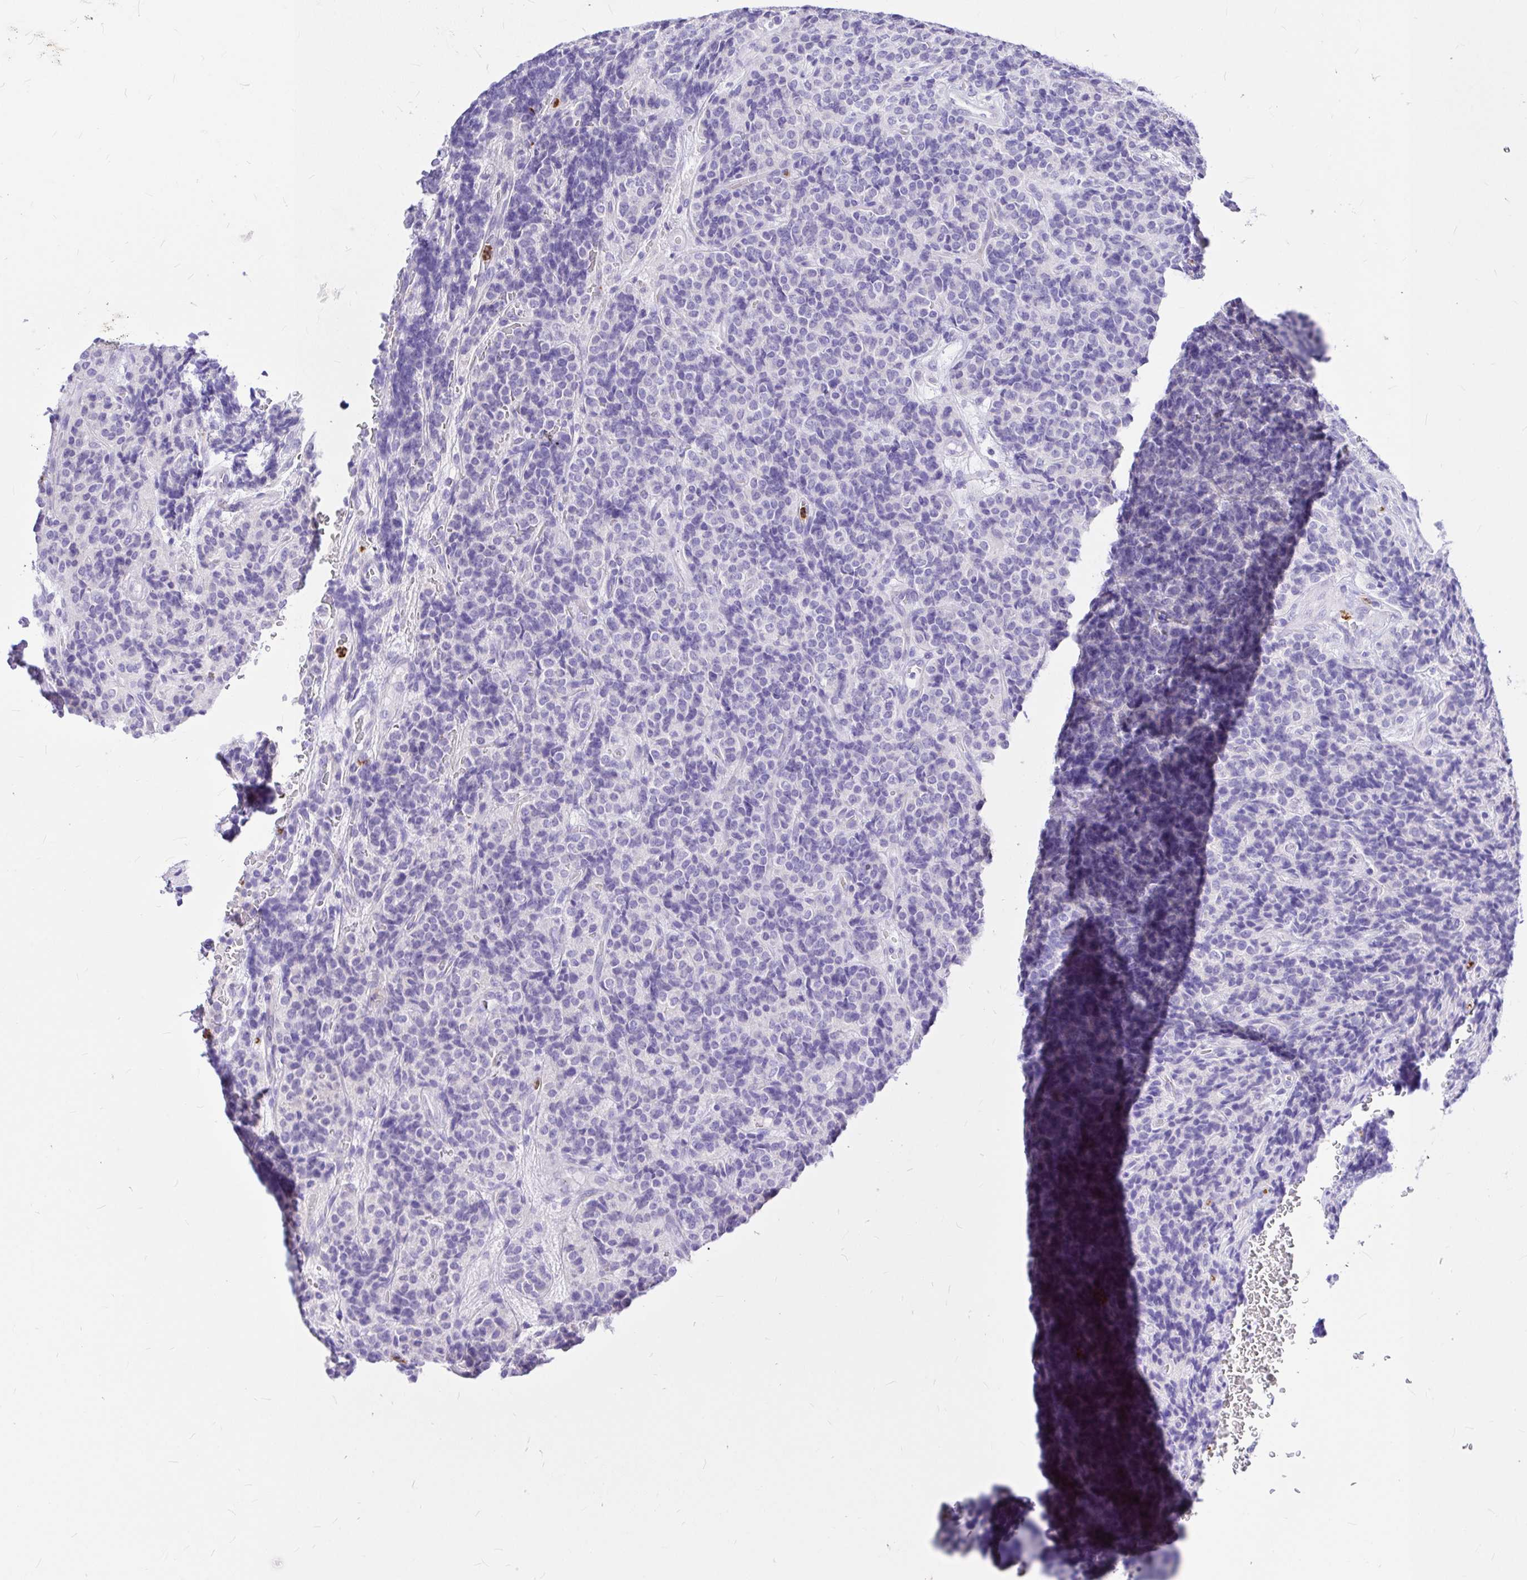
{"staining": {"intensity": "negative", "quantity": "none", "location": "none"}, "tissue": "carcinoid", "cell_type": "Tumor cells", "image_type": "cancer", "snomed": [{"axis": "morphology", "description": "Carcinoid, malignant, NOS"}, {"axis": "topography", "description": "Pancreas"}], "caption": "Tumor cells show no significant staining in malignant carcinoid.", "gene": "CLEC1B", "patient": {"sex": "male", "age": 36}}